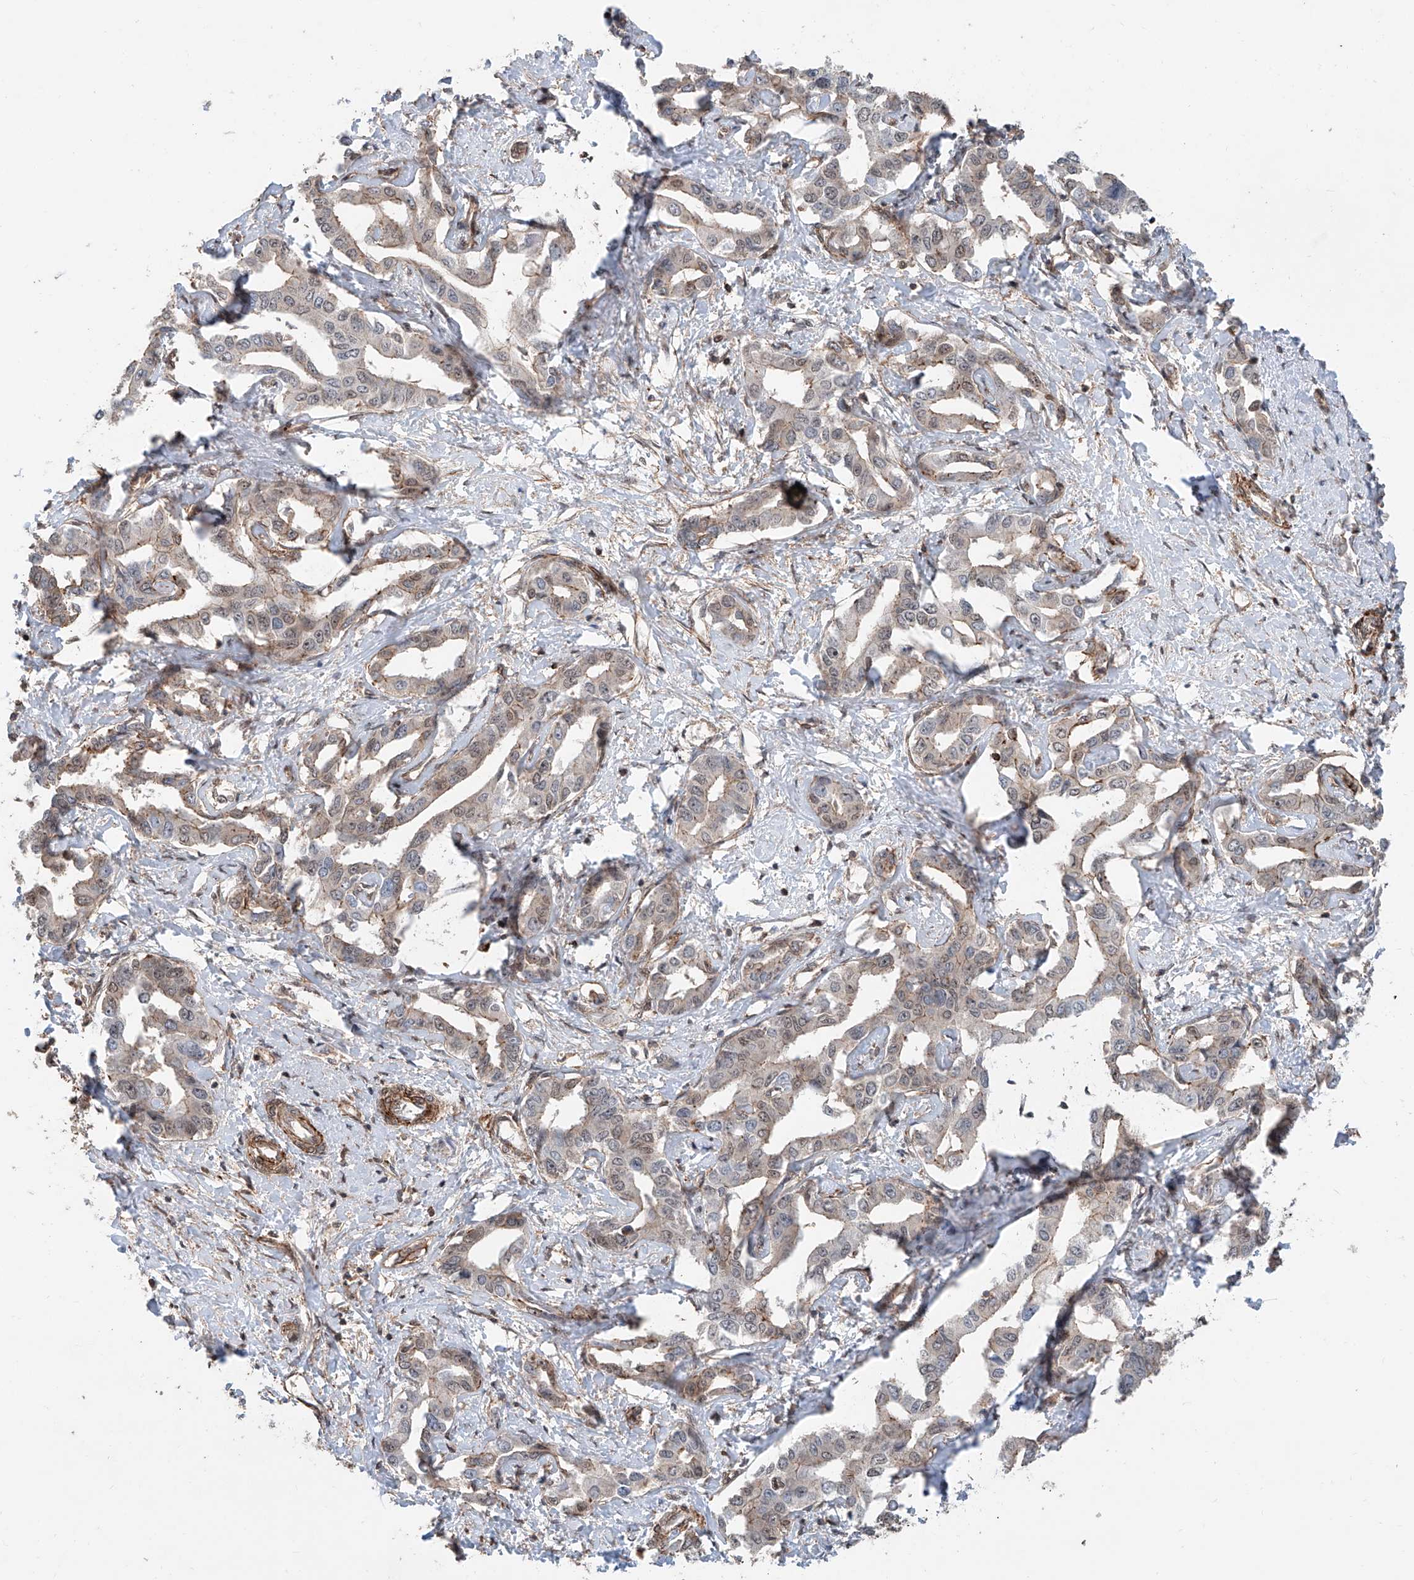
{"staining": {"intensity": "weak", "quantity": "<25%", "location": "nuclear"}, "tissue": "liver cancer", "cell_type": "Tumor cells", "image_type": "cancer", "snomed": [{"axis": "morphology", "description": "Cholangiocarcinoma"}, {"axis": "topography", "description": "Liver"}], "caption": "High power microscopy photomicrograph of an IHC histopathology image of liver cancer, revealing no significant staining in tumor cells.", "gene": "SDE2", "patient": {"sex": "male", "age": 59}}